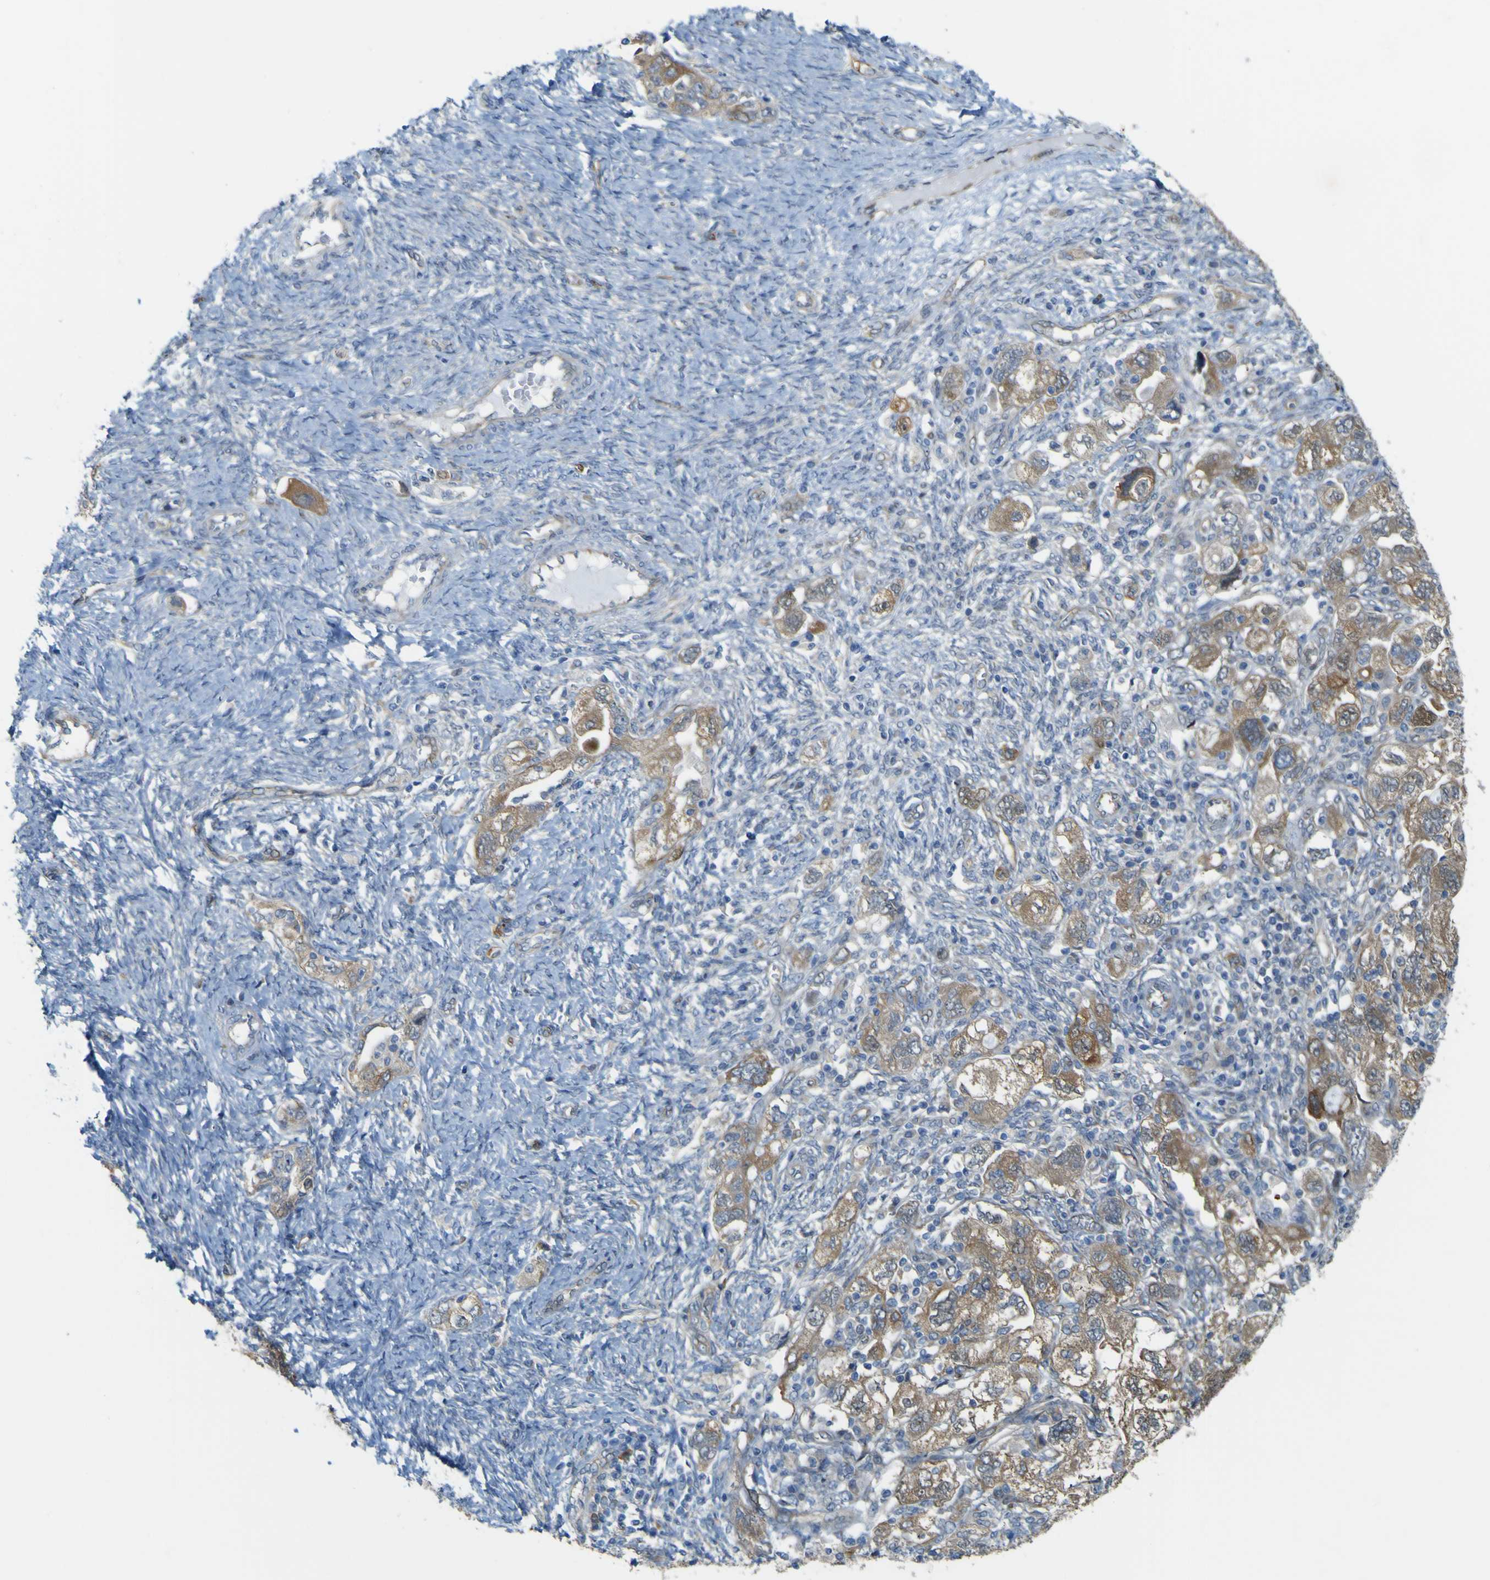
{"staining": {"intensity": "weak", "quantity": ">75%", "location": "cytoplasmic/membranous"}, "tissue": "ovarian cancer", "cell_type": "Tumor cells", "image_type": "cancer", "snomed": [{"axis": "morphology", "description": "Carcinoma, NOS"}, {"axis": "morphology", "description": "Cystadenocarcinoma, serous, NOS"}, {"axis": "topography", "description": "Ovary"}], "caption": "The micrograph shows immunohistochemical staining of ovarian cancer (carcinoma). There is weak cytoplasmic/membranous positivity is identified in about >75% of tumor cells. The protein of interest is shown in brown color, while the nuclei are stained blue.", "gene": "JPH1", "patient": {"sex": "female", "age": 69}}